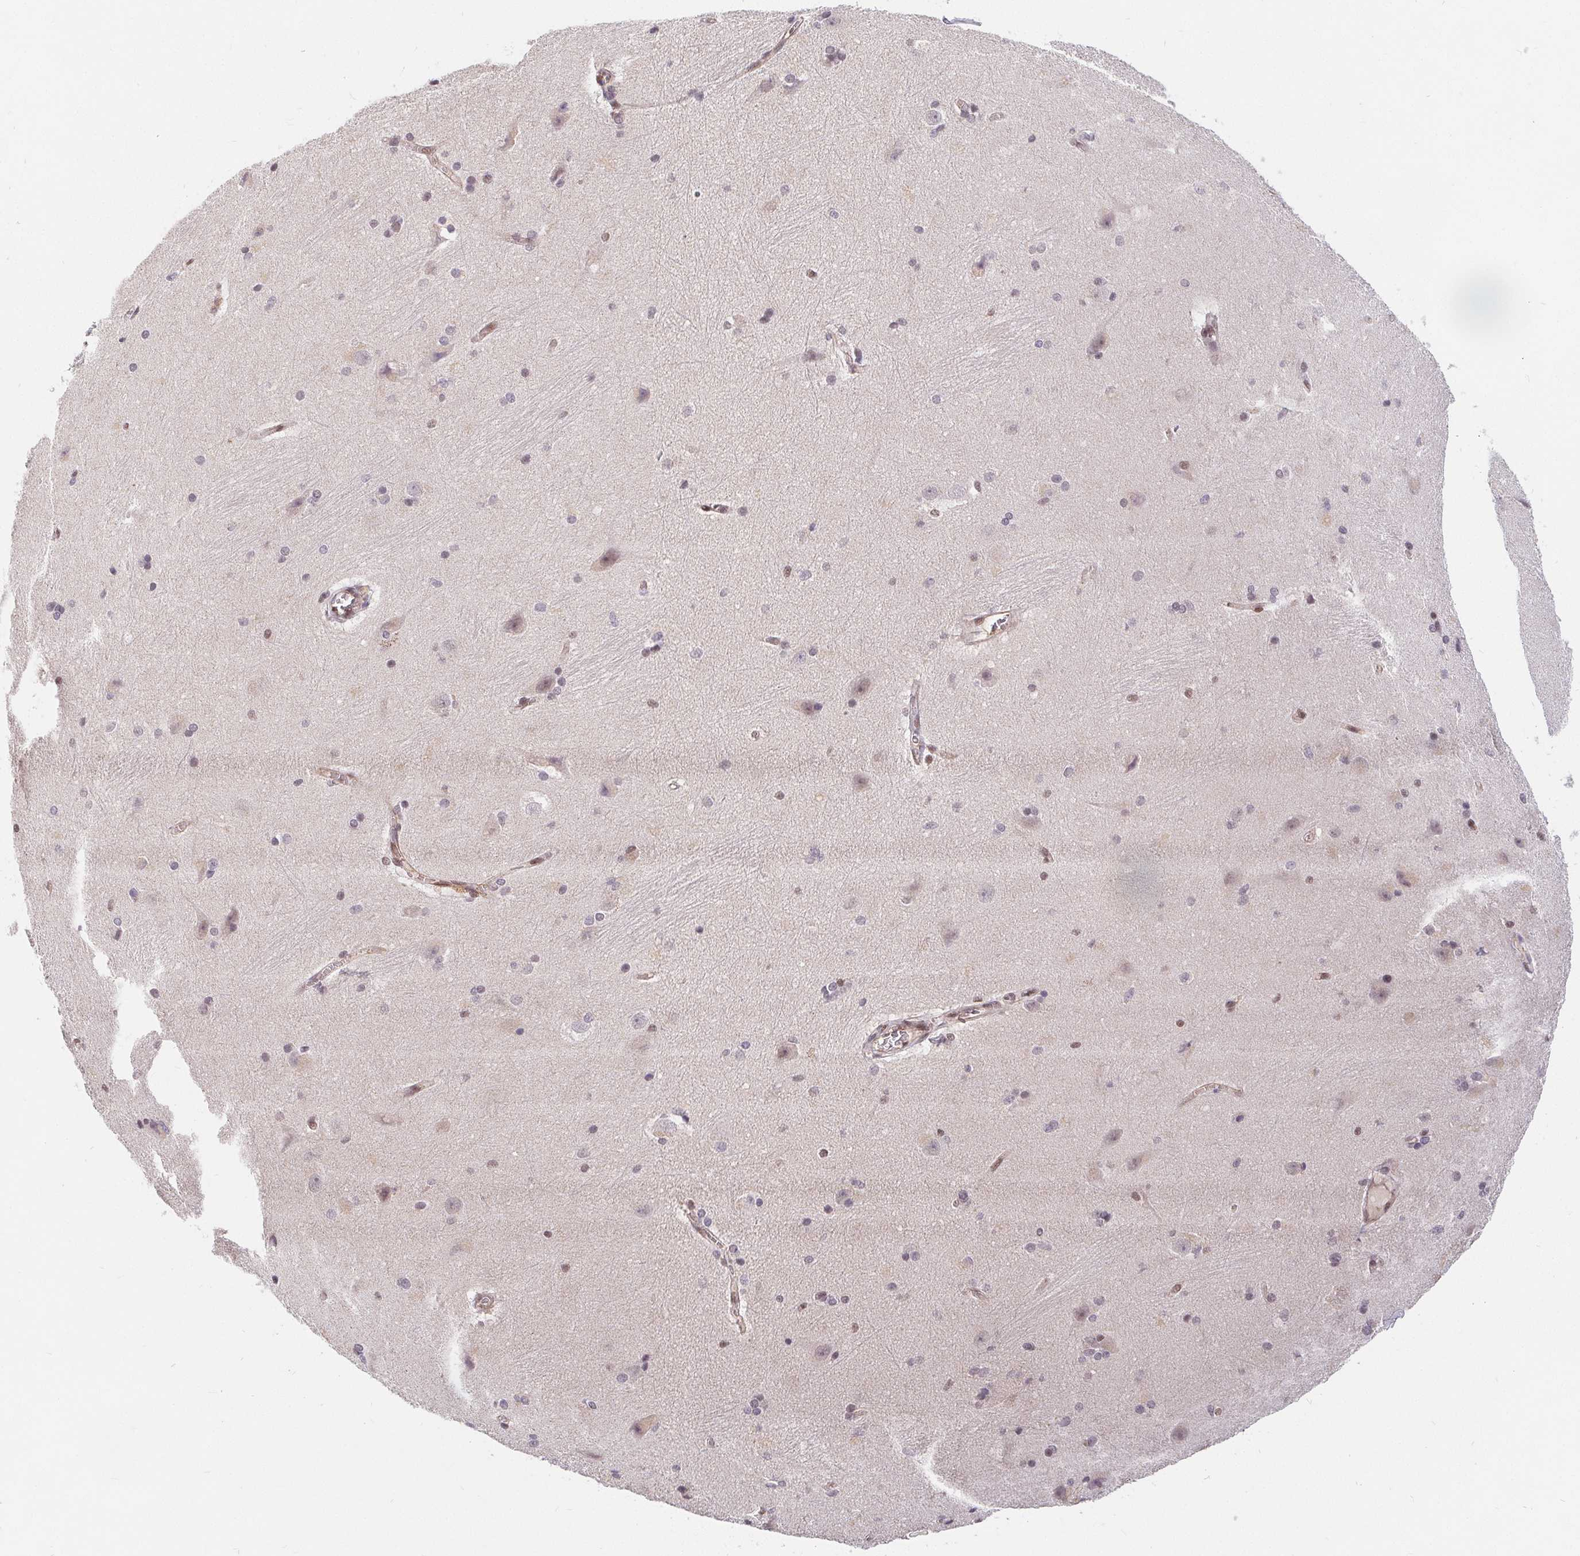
{"staining": {"intensity": "negative", "quantity": "none", "location": "none"}, "tissue": "hippocampus", "cell_type": "Glial cells", "image_type": "normal", "snomed": [{"axis": "morphology", "description": "Normal tissue, NOS"}, {"axis": "topography", "description": "Cerebral cortex"}, {"axis": "topography", "description": "Hippocampus"}], "caption": "DAB immunohistochemical staining of normal hippocampus reveals no significant expression in glial cells. (DAB immunohistochemistry (IHC) with hematoxylin counter stain).", "gene": "POU2F1", "patient": {"sex": "female", "age": 19}}